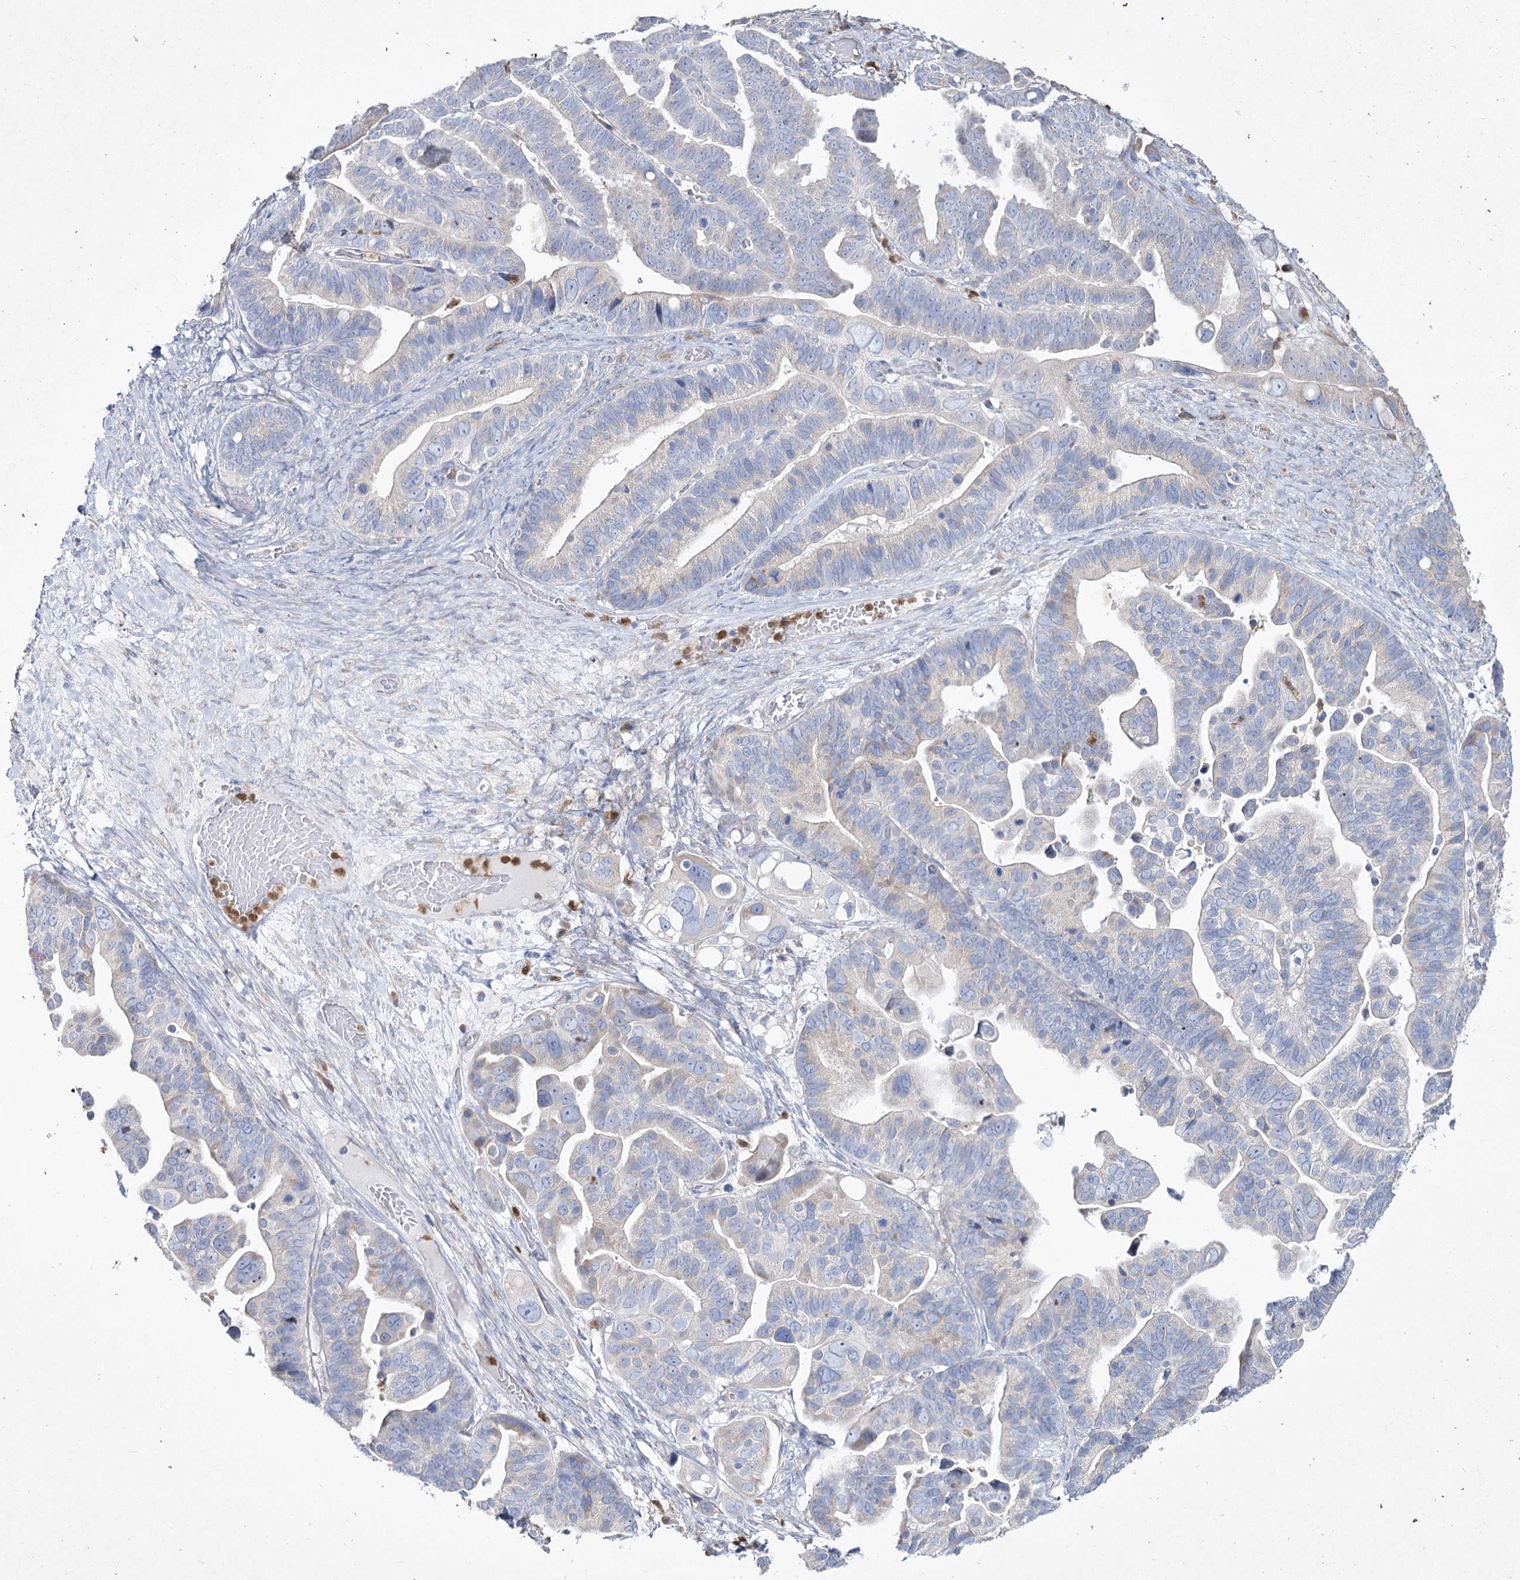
{"staining": {"intensity": "negative", "quantity": "none", "location": "none"}, "tissue": "ovarian cancer", "cell_type": "Tumor cells", "image_type": "cancer", "snomed": [{"axis": "morphology", "description": "Cystadenocarcinoma, serous, NOS"}, {"axis": "topography", "description": "Ovary"}], "caption": "This is an immunohistochemistry photomicrograph of ovarian cancer. There is no expression in tumor cells.", "gene": "NIPAL4", "patient": {"sex": "female", "age": 56}}